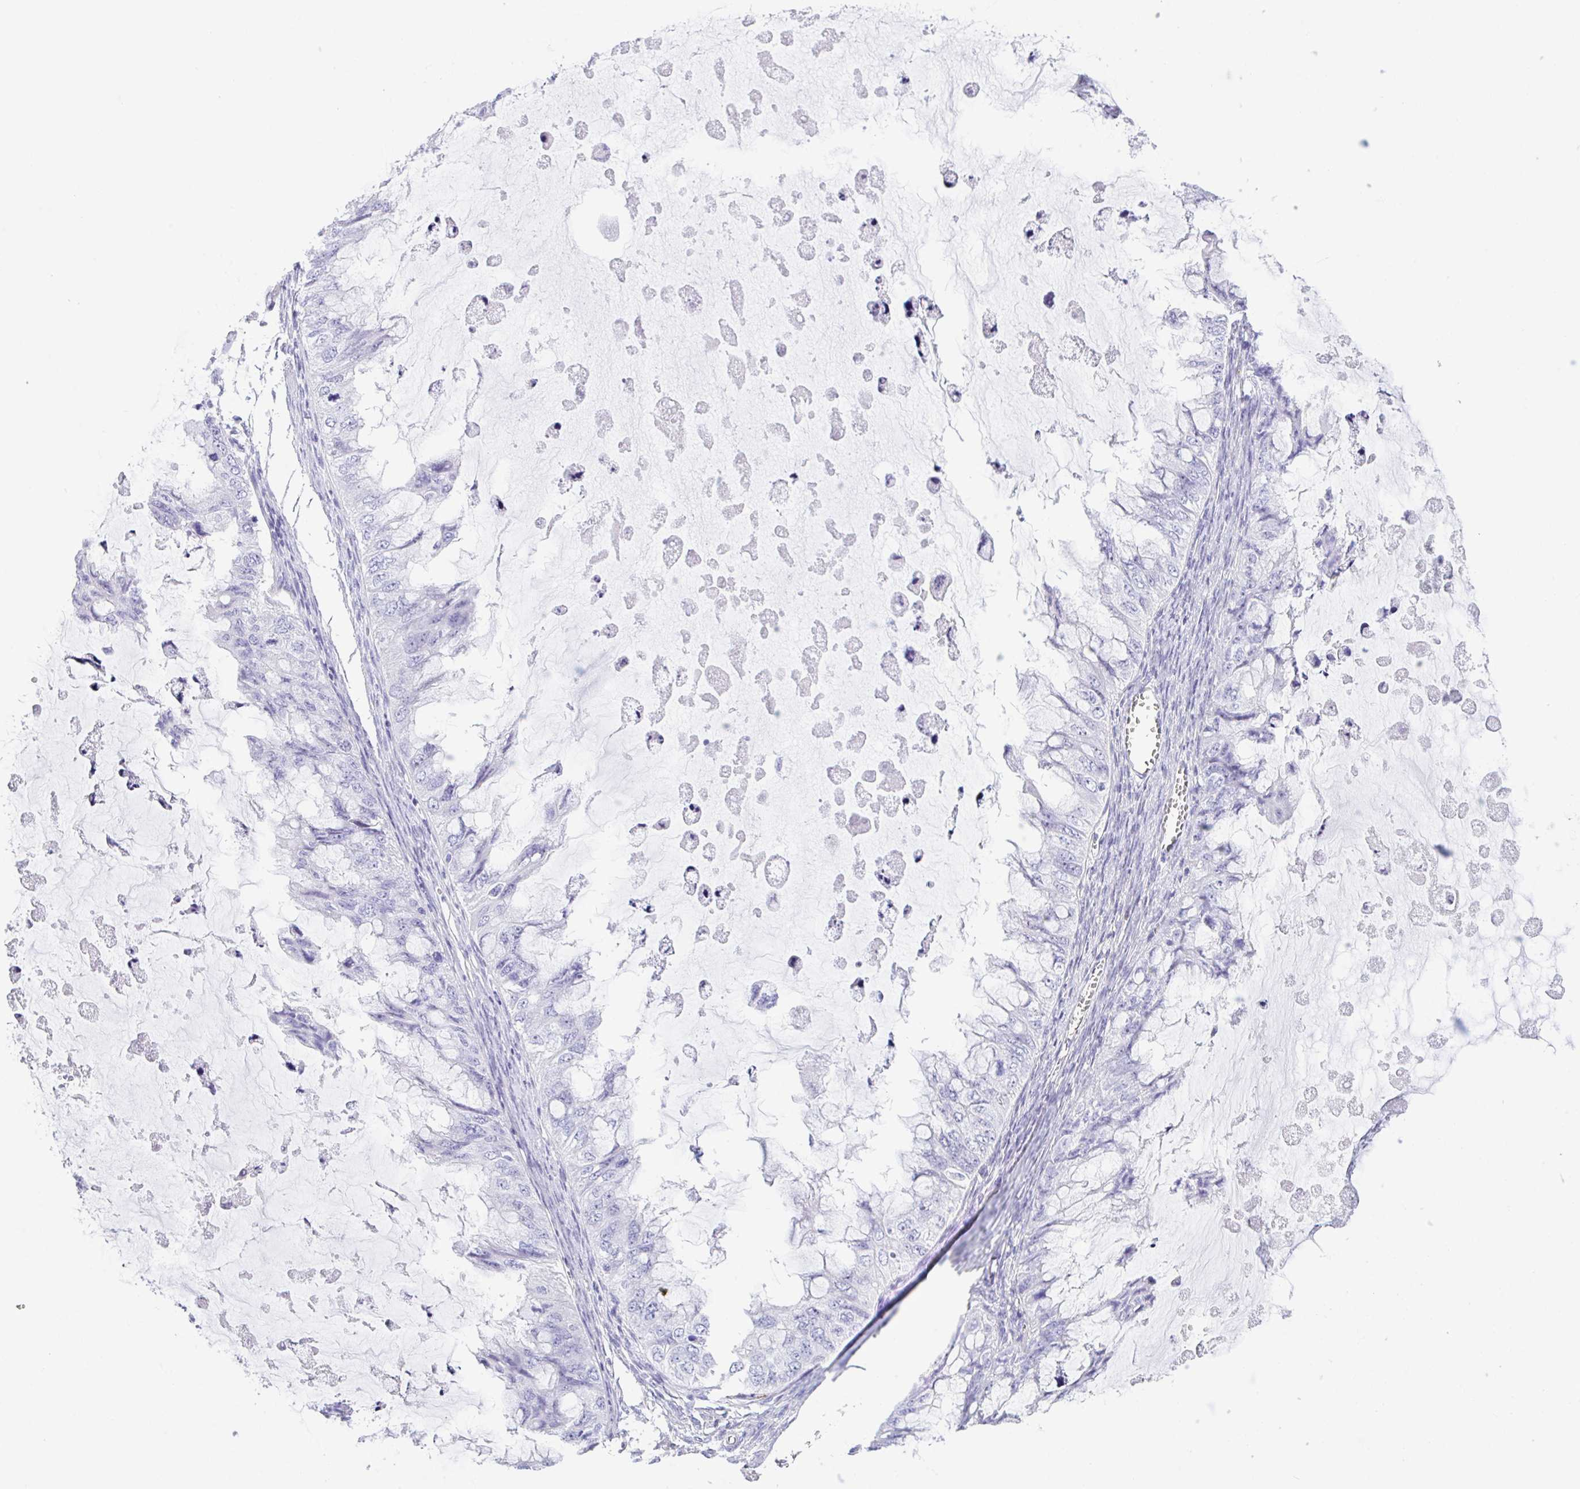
{"staining": {"intensity": "negative", "quantity": "none", "location": "none"}, "tissue": "ovarian cancer", "cell_type": "Tumor cells", "image_type": "cancer", "snomed": [{"axis": "morphology", "description": "Cystadenocarcinoma, mucinous, NOS"}, {"axis": "topography", "description": "Ovary"}], "caption": "Tumor cells are negative for brown protein staining in mucinous cystadenocarcinoma (ovarian).", "gene": "NDUFAF8", "patient": {"sex": "female", "age": 72}}